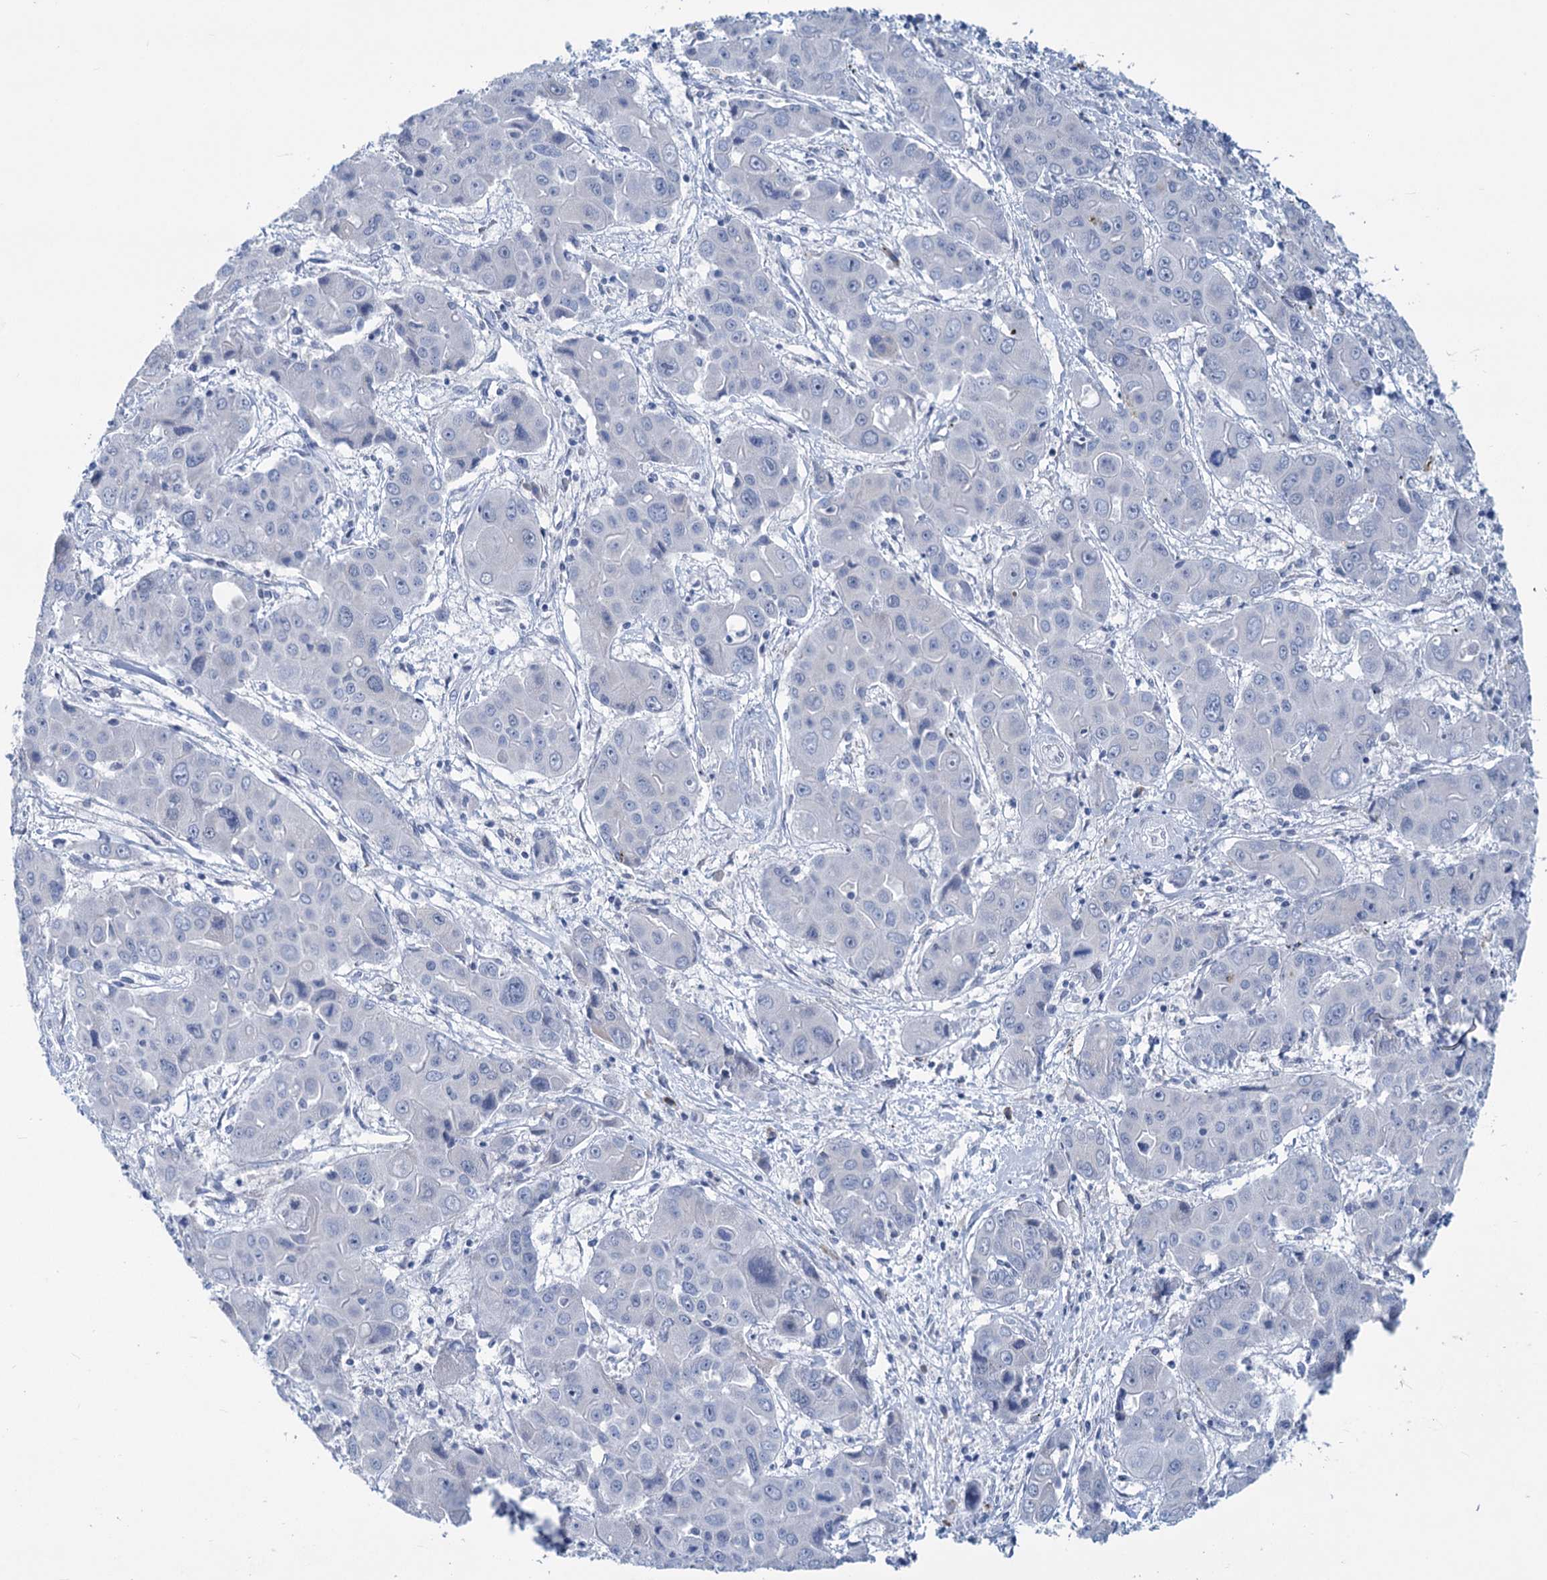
{"staining": {"intensity": "negative", "quantity": "none", "location": "none"}, "tissue": "liver cancer", "cell_type": "Tumor cells", "image_type": "cancer", "snomed": [{"axis": "morphology", "description": "Cholangiocarcinoma"}, {"axis": "topography", "description": "Liver"}], "caption": "IHC image of neoplastic tissue: cholangiocarcinoma (liver) stained with DAB (3,3'-diaminobenzidine) displays no significant protein staining in tumor cells. The staining was performed using DAB to visualize the protein expression in brown, while the nuclei were stained in blue with hematoxylin (Magnification: 20x).", "gene": "NEU3", "patient": {"sex": "male", "age": 67}}